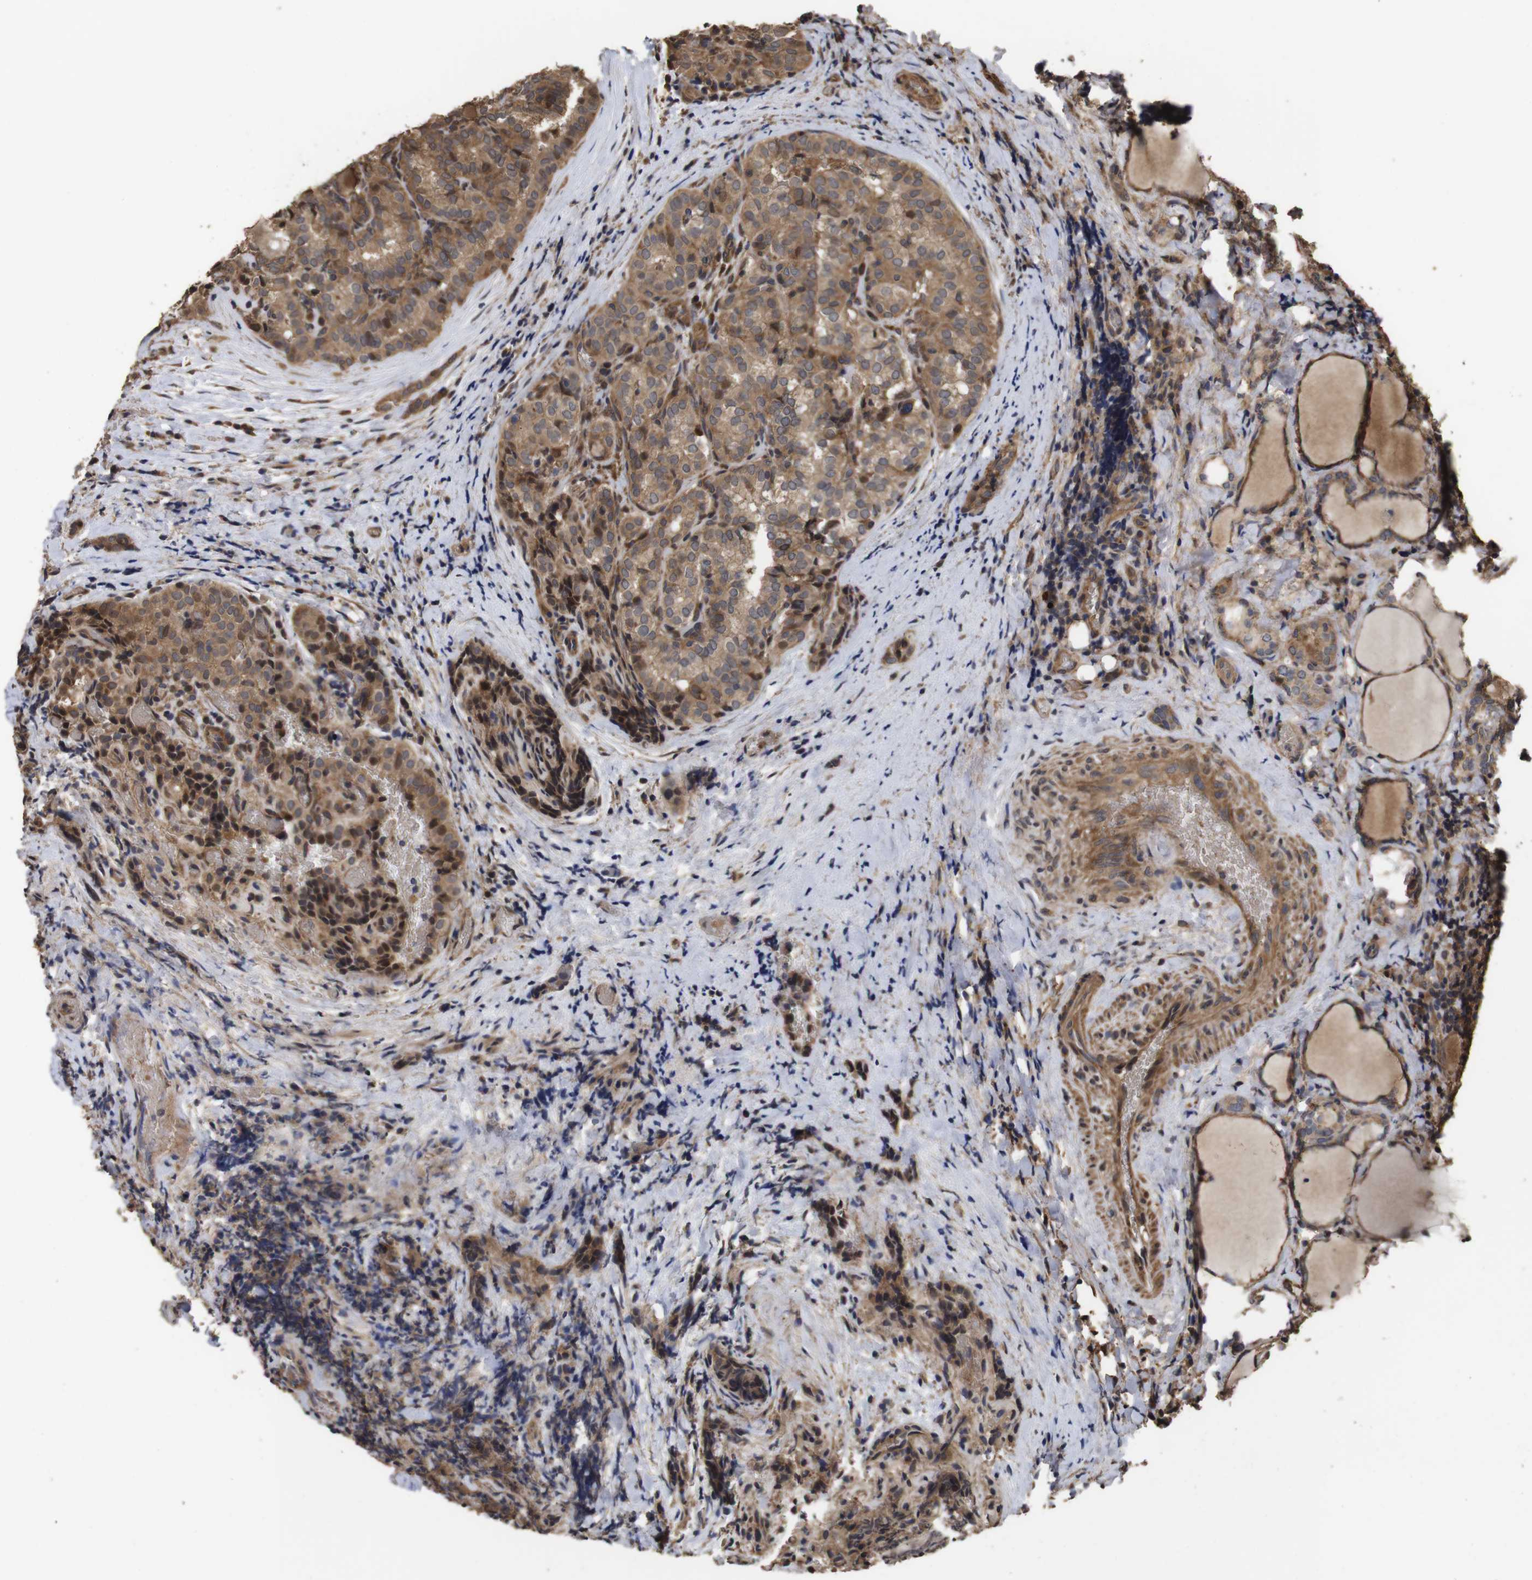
{"staining": {"intensity": "moderate", "quantity": ">75%", "location": "cytoplasmic/membranous"}, "tissue": "thyroid cancer", "cell_type": "Tumor cells", "image_type": "cancer", "snomed": [{"axis": "morphology", "description": "Normal tissue, NOS"}, {"axis": "morphology", "description": "Papillary adenocarcinoma, NOS"}, {"axis": "topography", "description": "Thyroid gland"}], "caption": "Immunohistochemistry (IHC) (DAB) staining of papillary adenocarcinoma (thyroid) demonstrates moderate cytoplasmic/membranous protein staining in about >75% of tumor cells.", "gene": "PTPN14", "patient": {"sex": "female", "age": 30}}